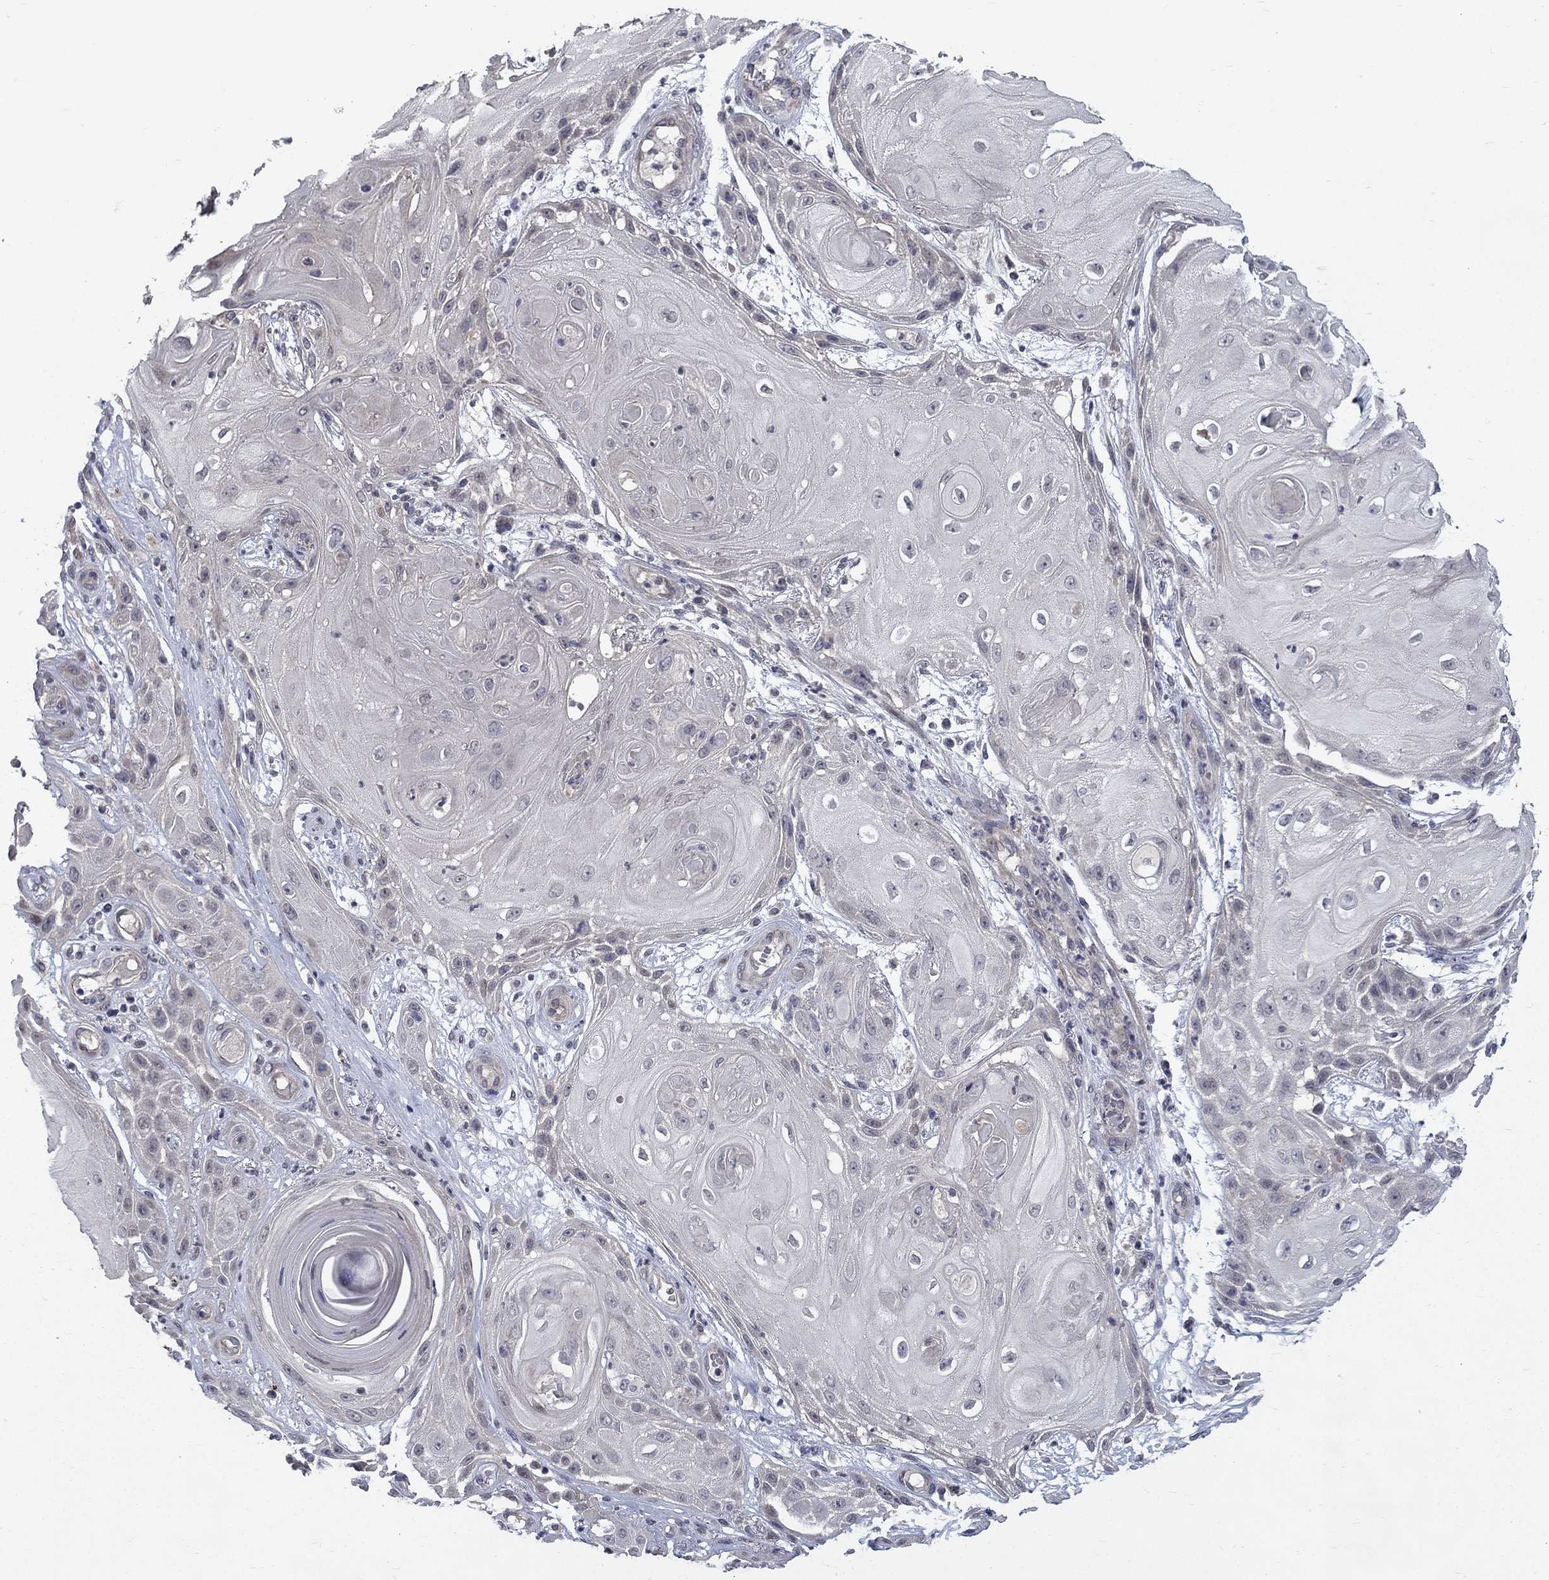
{"staining": {"intensity": "negative", "quantity": "none", "location": "none"}, "tissue": "skin cancer", "cell_type": "Tumor cells", "image_type": "cancer", "snomed": [{"axis": "morphology", "description": "Squamous cell carcinoma, NOS"}, {"axis": "topography", "description": "Skin"}], "caption": "A histopathology image of human skin squamous cell carcinoma is negative for staining in tumor cells.", "gene": "FAM3B", "patient": {"sex": "male", "age": 62}}